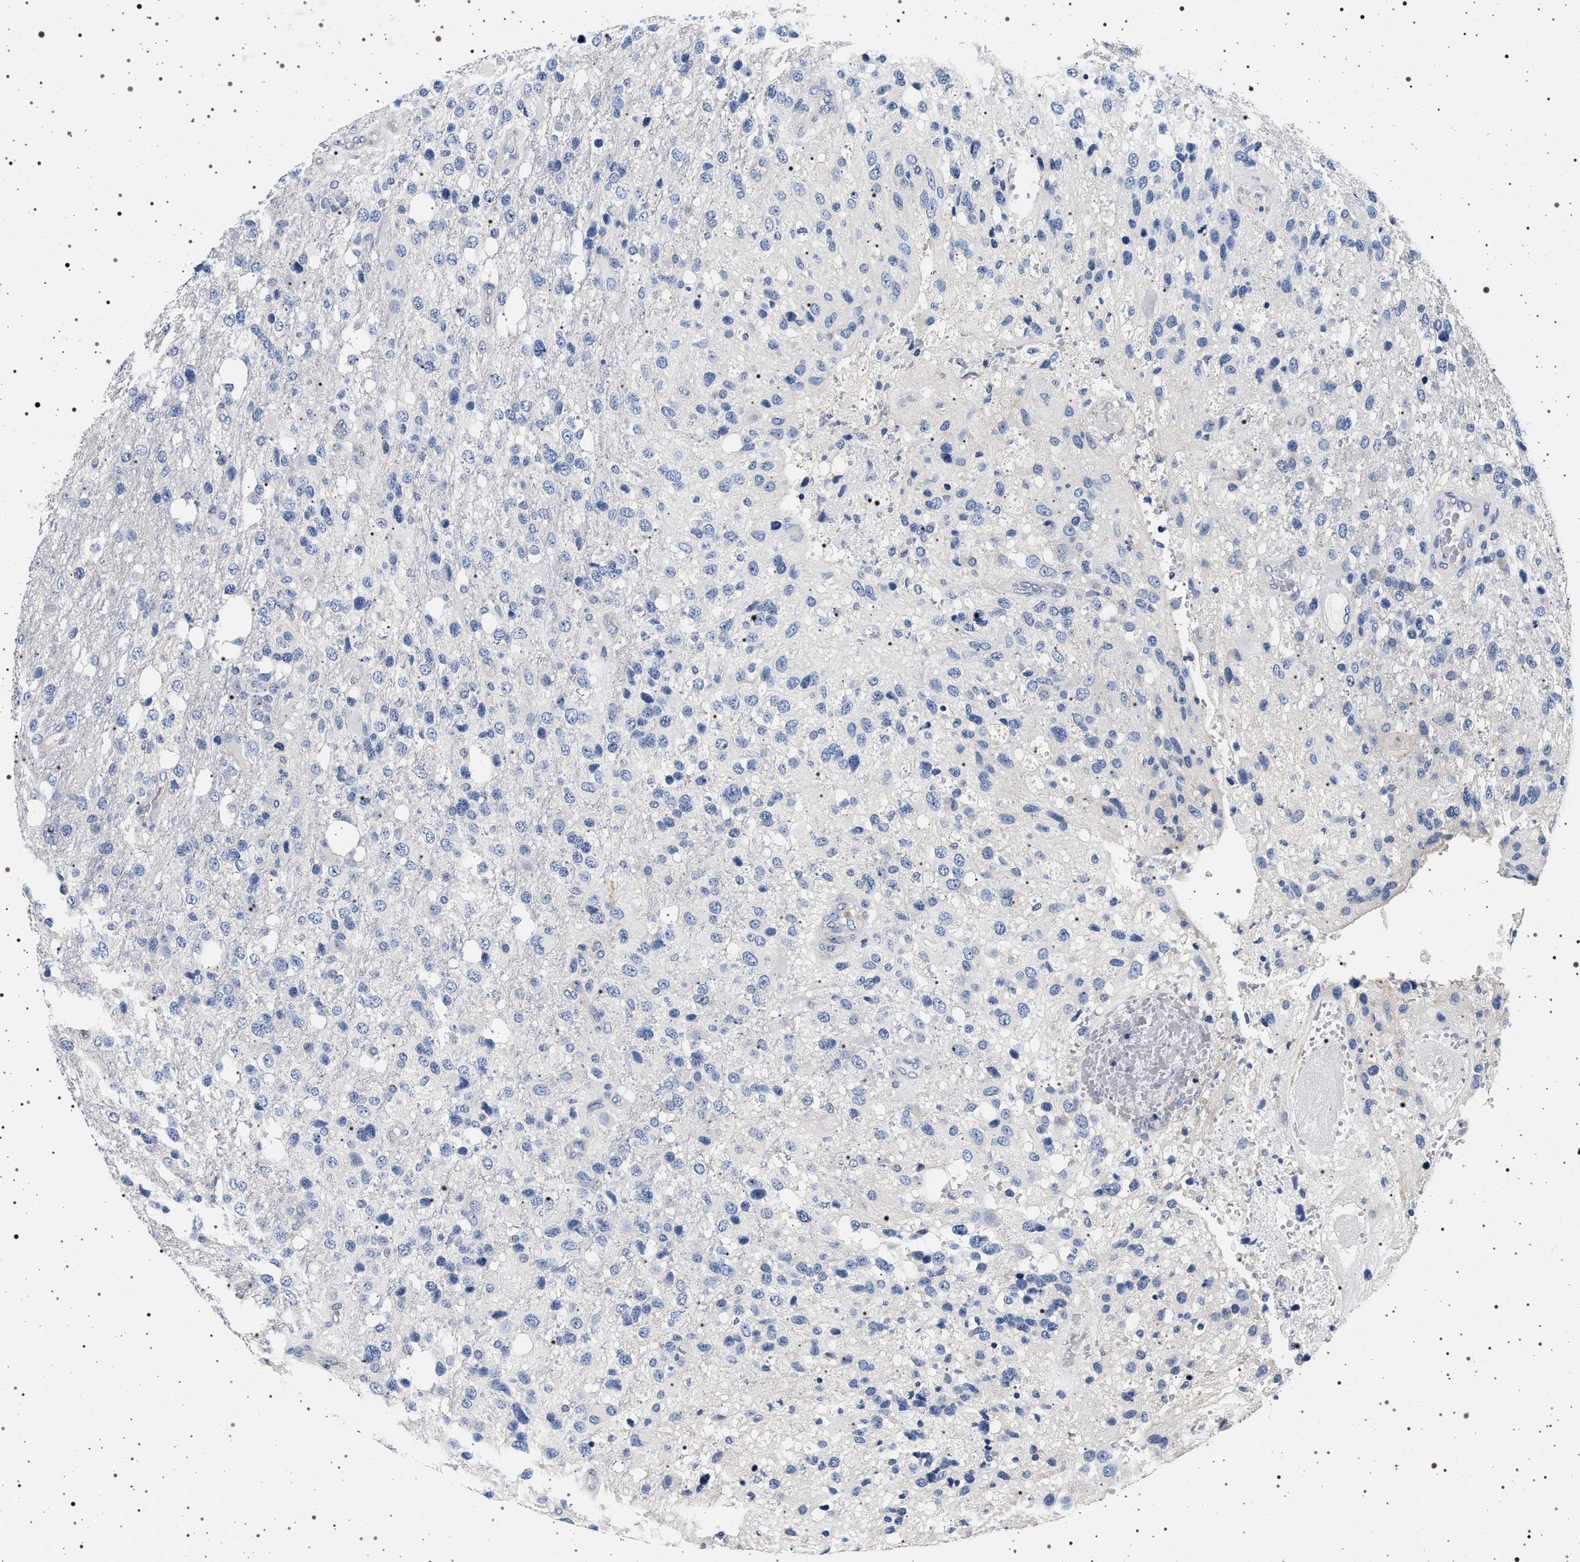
{"staining": {"intensity": "negative", "quantity": "none", "location": "none"}, "tissue": "glioma", "cell_type": "Tumor cells", "image_type": "cancer", "snomed": [{"axis": "morphology", "description": "Glioma, malignant, High grade"}, {"axis": "topography", "description": "Brain"}], "caption": "This is a photomicrograph of immunohistochemistry (IHC) staining of glioma, which shows no expression in tumor cells.", "gene": "HSD17B1", "patient": {"sex": "female", "age": 58}}